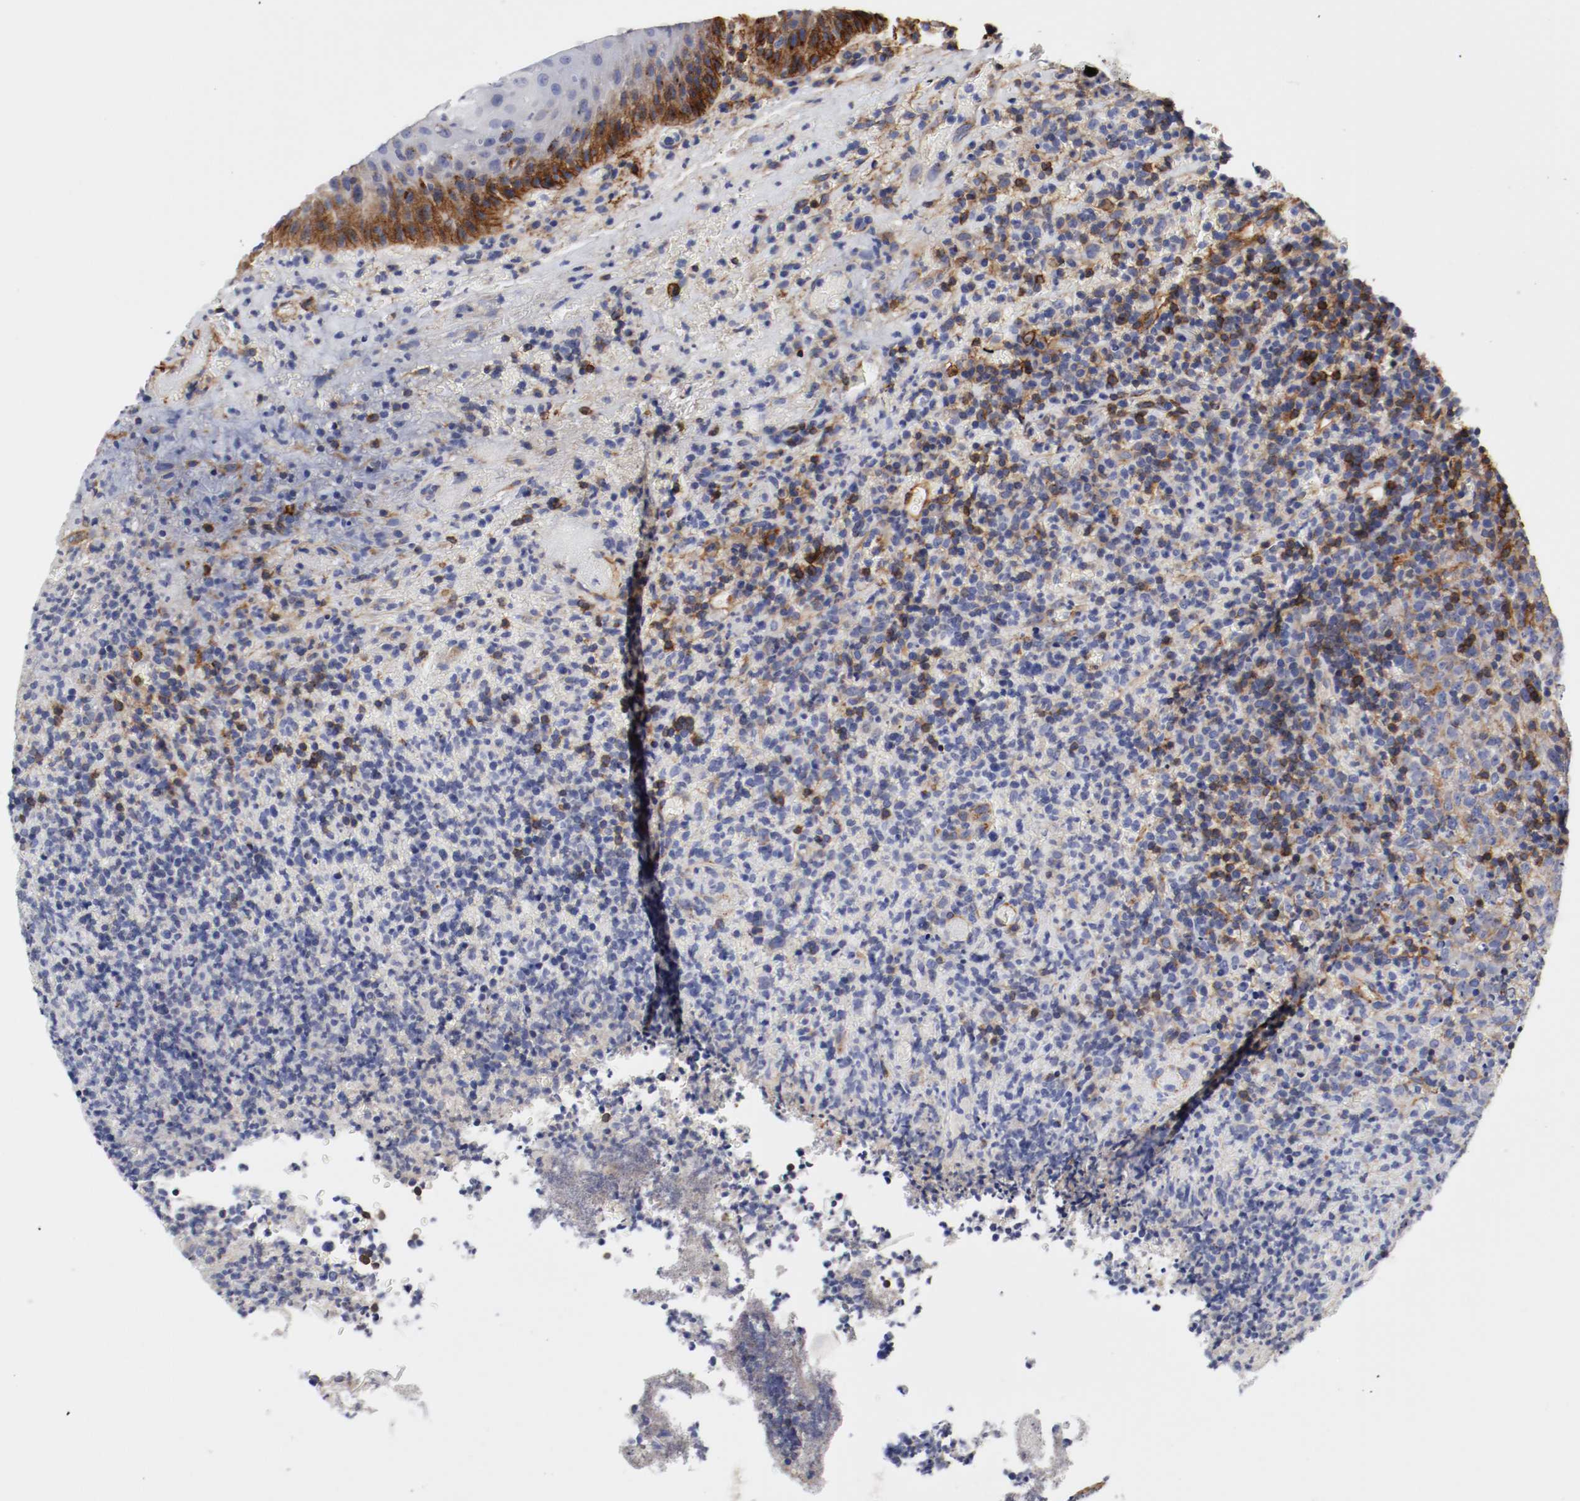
{"staining": {"intensity": "negative", "quantity": "none", "location": "none"}, "tissue": "lymphoma", "cell_type": "Tumor cells", "image_type": "cancer", "snomed": [{"axis": "morphology", "description": "Malignant lymphoma, non-Hodgkin's type, High grade"}, {"axis": "topography", "description": "Tonsil"}], "caption": "Histopathology image shows no protein positivity in tumor cells of high-grade malignant lymphoma, non-Hodgkin's type tissue.", "gene": "IFITM1", "patient": {"sex": "female", "age": 36}}